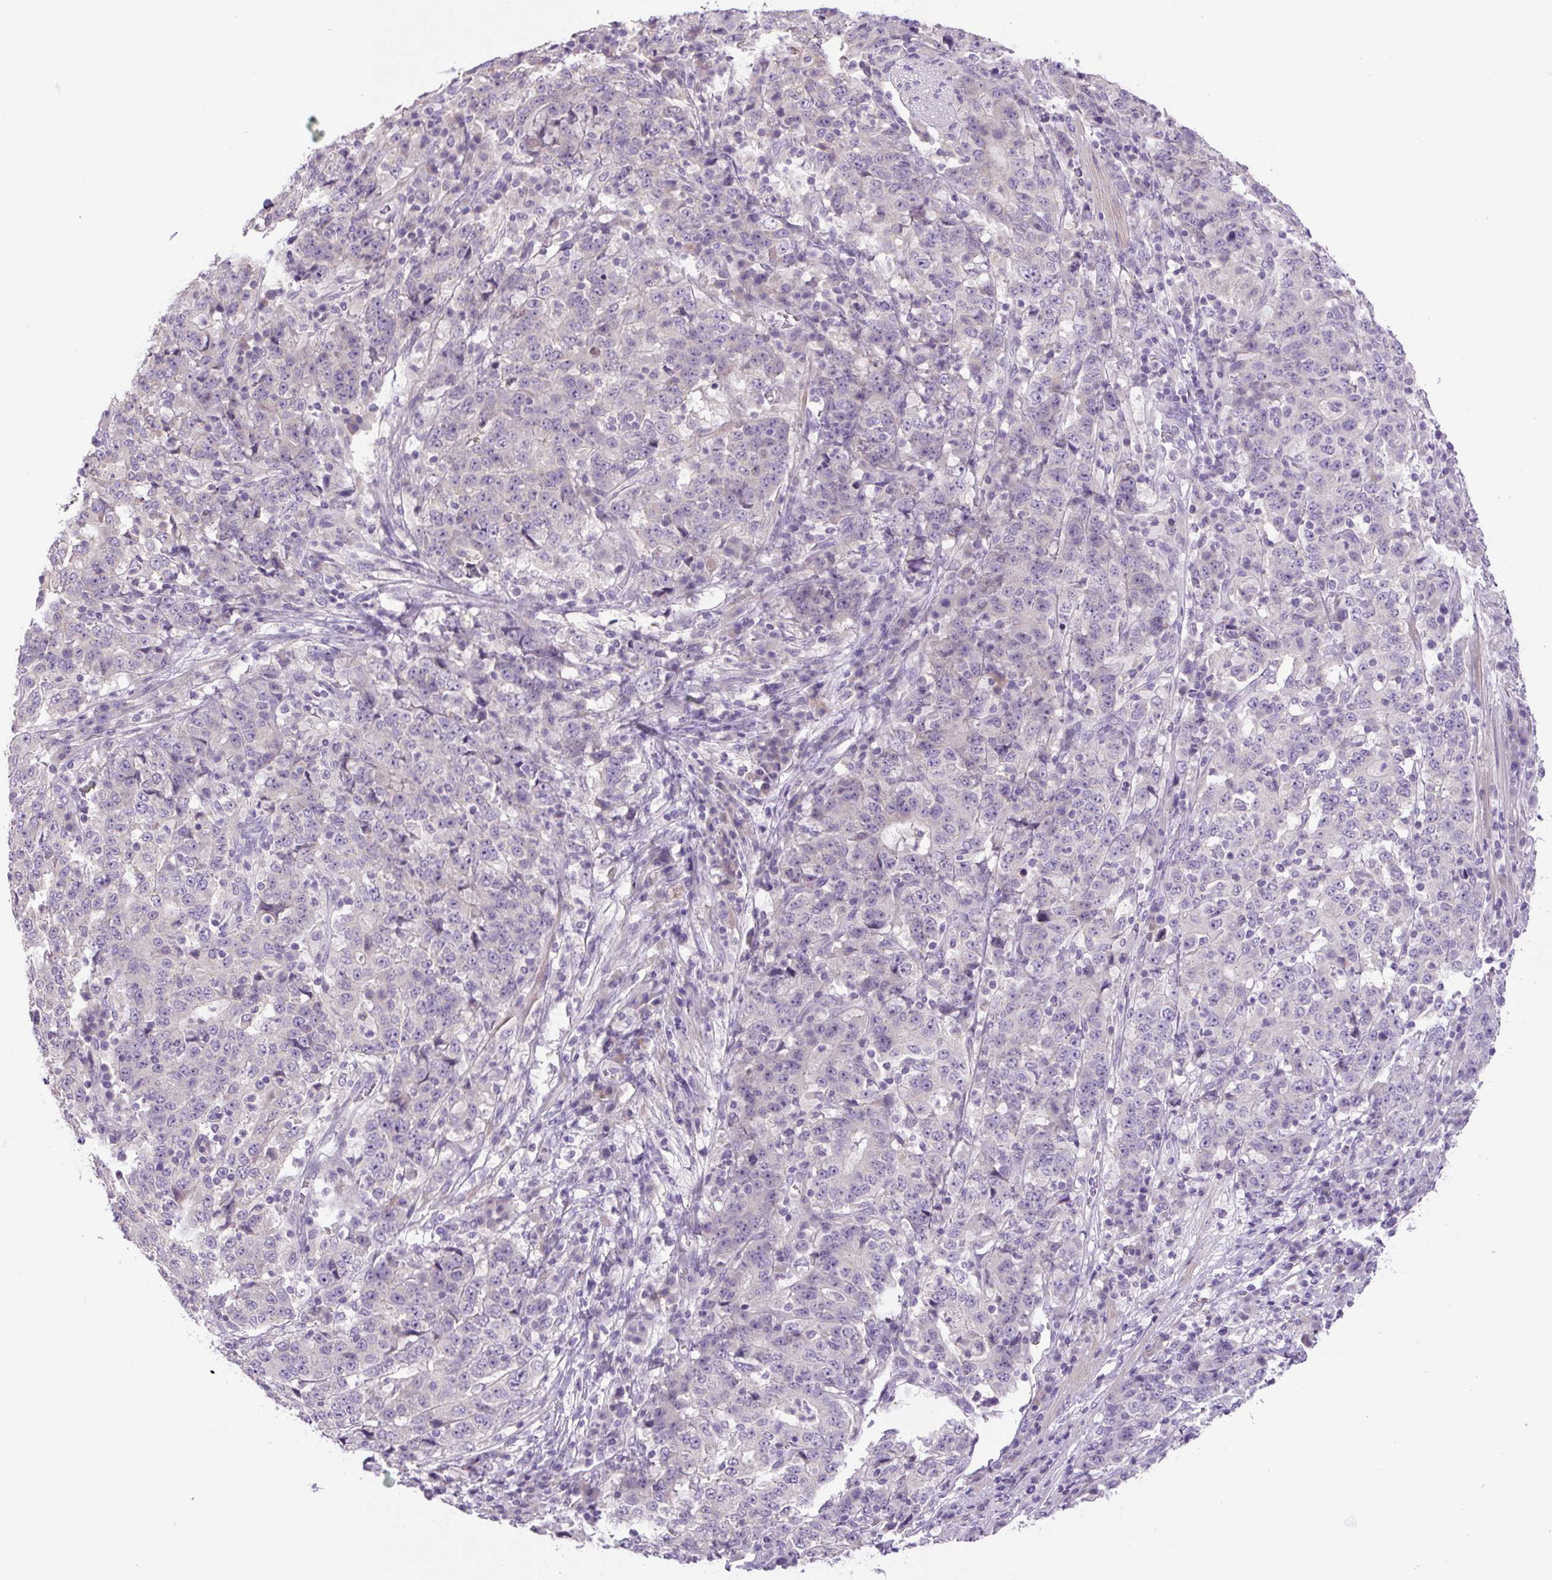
{"staining": {"intensity": "negative", "quantity": "none", "location": "none"}, "tissue": "stomach cancer", "cell_type": "Tumor cells", "image_type": "cancer", "snomed": [{"axis": "morphology", "description": "Adenocarcinoma, NOS"}, {"axis": "topography", "description": "Stomach"}], "caption": "Immunohistochemical staining of human stomach cancer reveals no significant expression in tumor cells. (DAB immunohistochemistry (IHC) with hematoxylin counter stain).", "gene": "UBL3", "patient": {"sex": "male", "age": 59}}